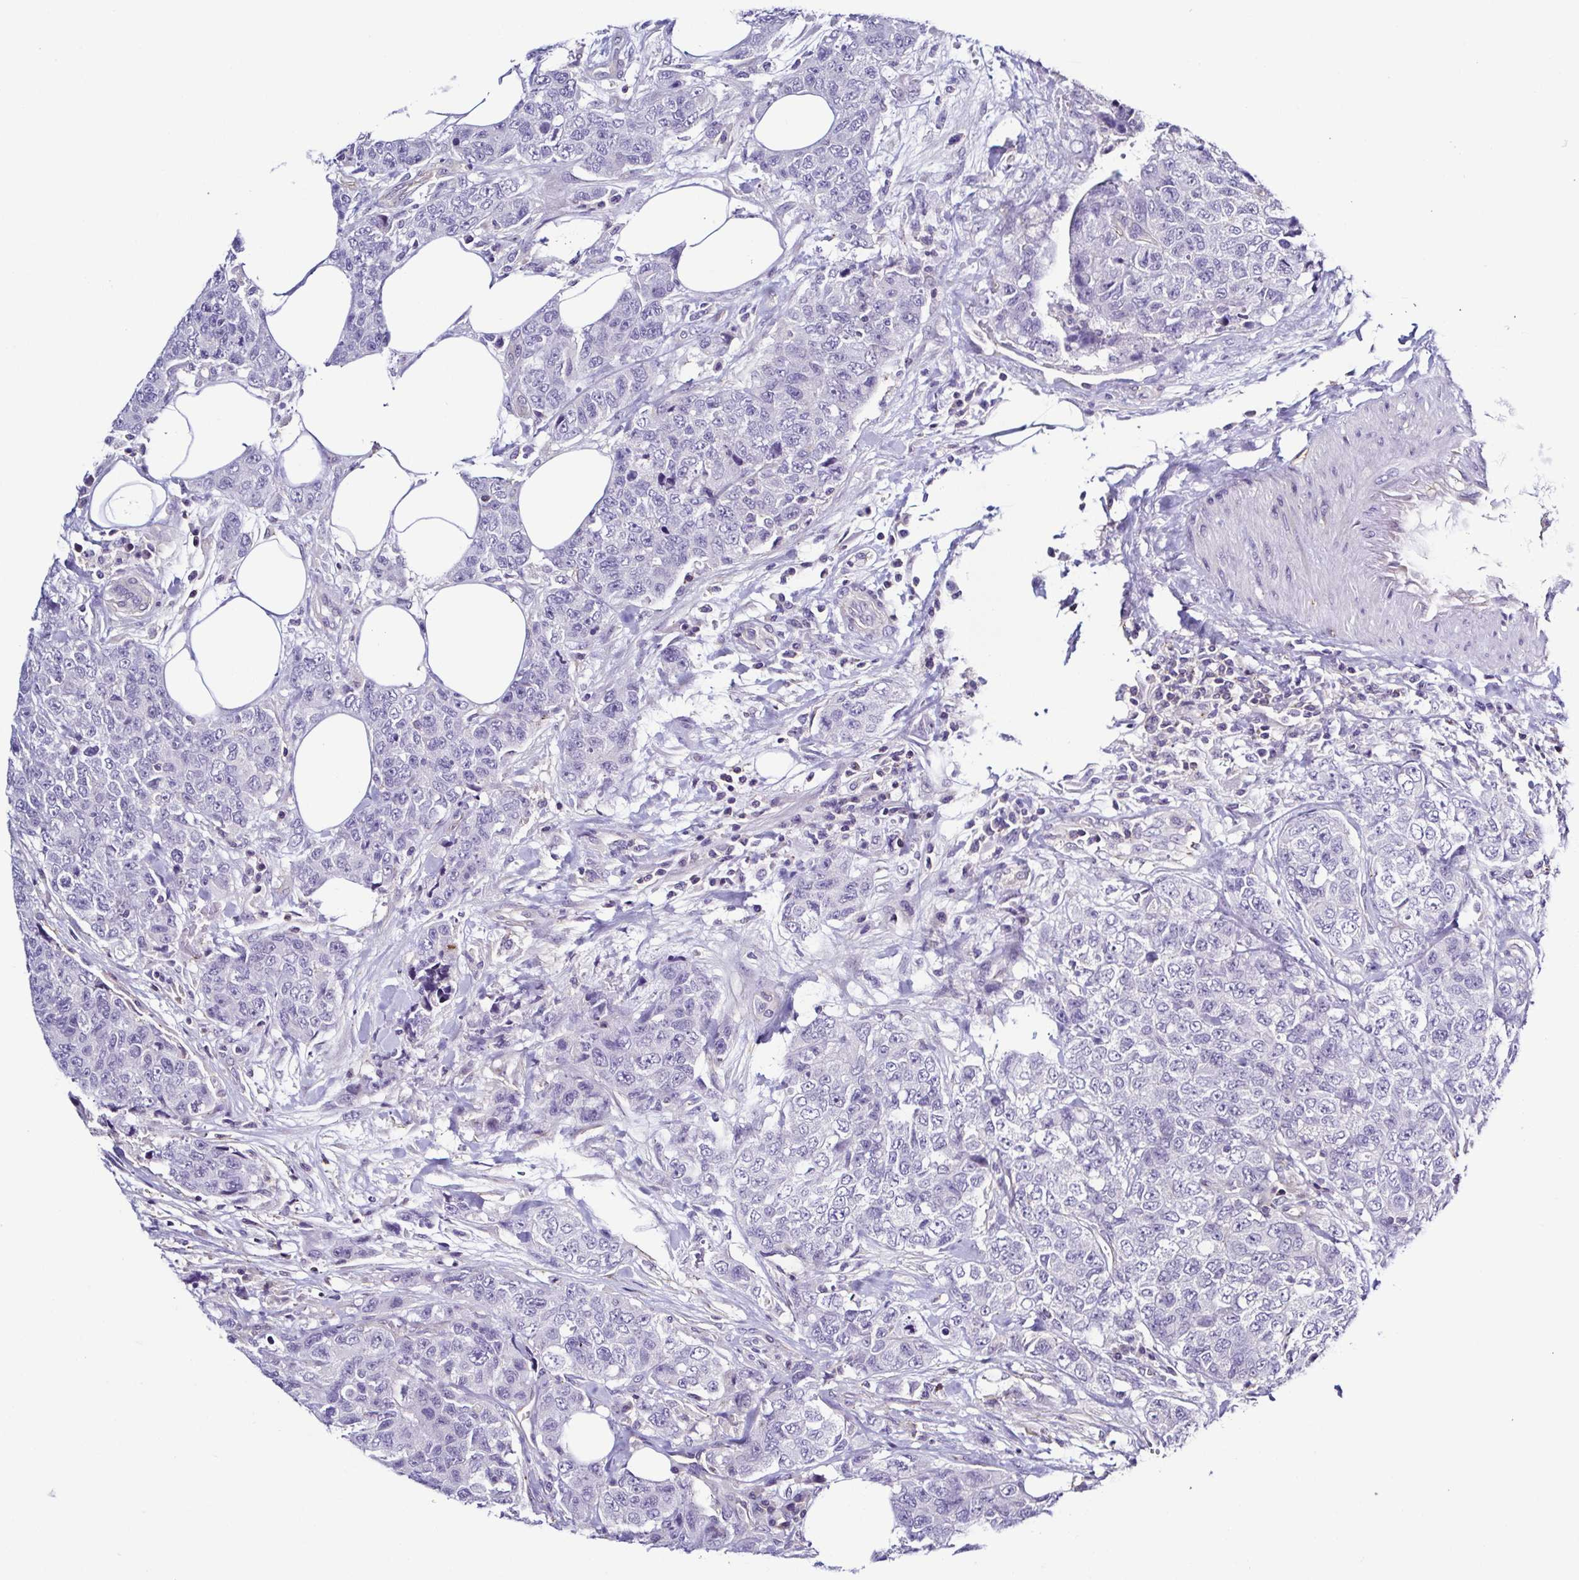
{"staining": {"intensity": "negative", "quantity": "none", "location": "none"}, "tissue": "urothelial cancer", "cell_type": "Tumor cells", "image_type": "cancer", "snomed": [{"axis": "morphology", "description": "Urothelial carcinoma, High grade"}, {"axis": "topography", "description": "Urinary bladder"}], "caption": "IHC photomicrograph of human urothelial cancer stained for a protein (brown), which demonstrates no expression in tumor cells.", "gene": "TNNT2", "patient": {"sex": "female", "age": 78}}